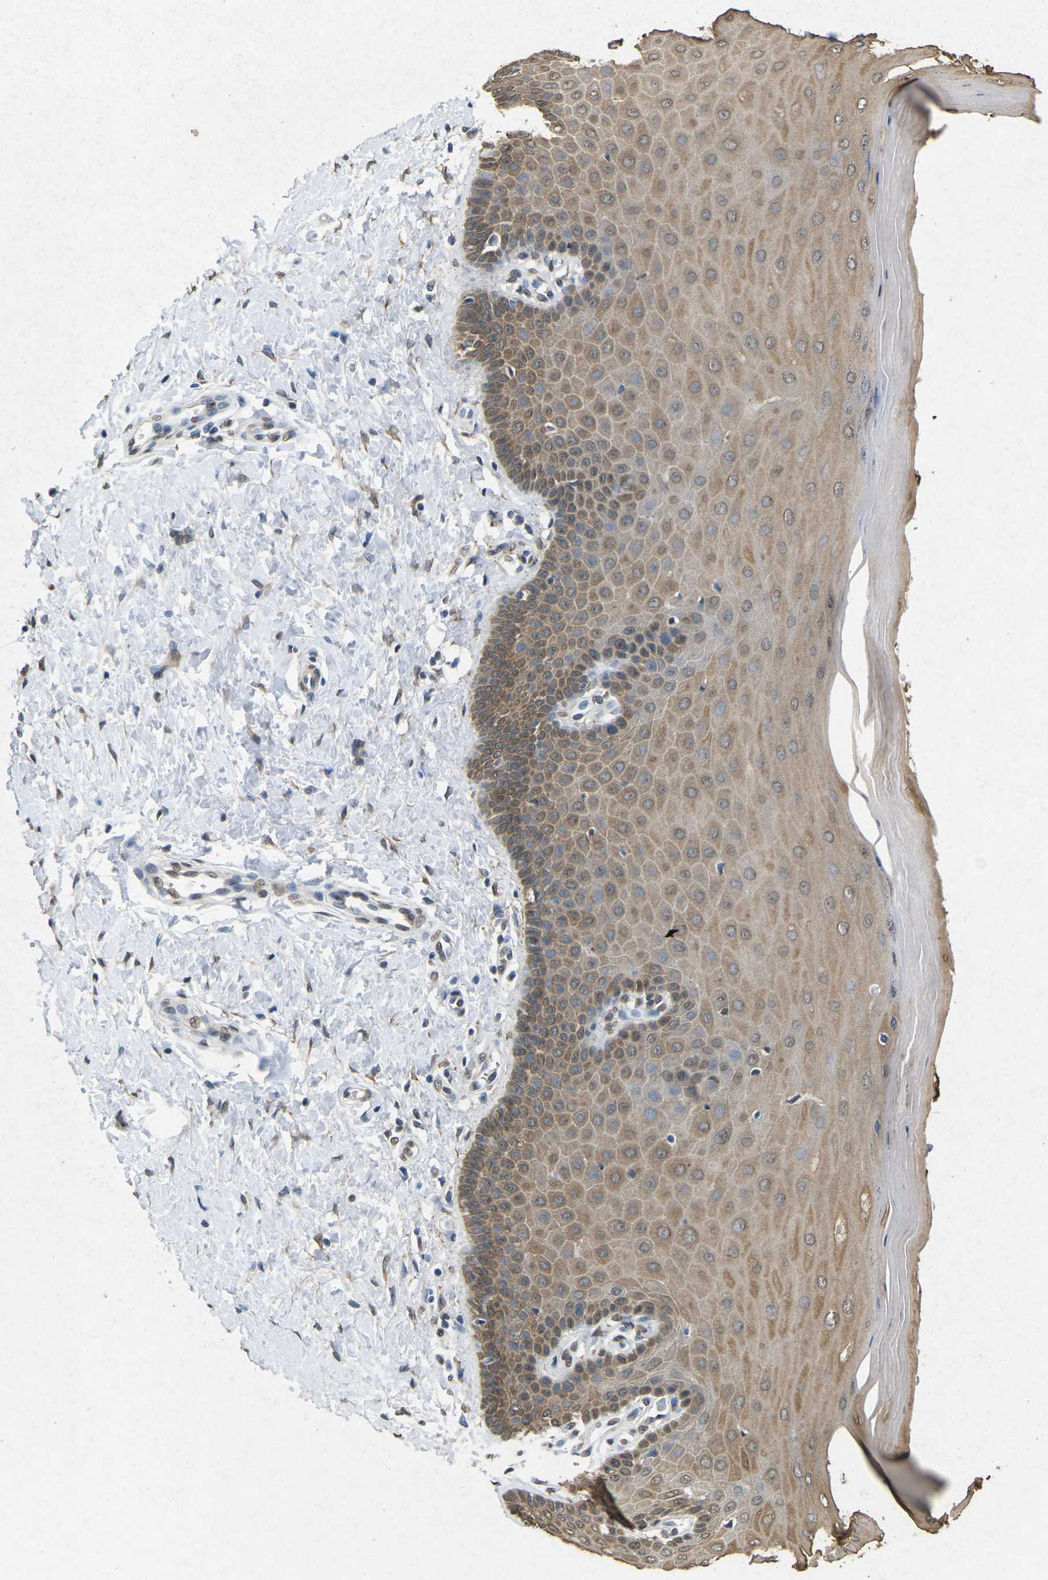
{"staining": {"intensity": "negative", "quantity": "none", "location": "none"}, "tissue": "cervix", "cell_type": "Glandular cells", "image_type": "normal", "snomed": [{"axis": "morphology", "description": "Normal tissue, NOS"}, {"axis": "topography", "description": "Cervix"}], "caption": "Glandular cells are negative for protein expression in normal human cervix. (IHC, brightfield microscopy, high magnification).", "gene": "SCNN1B", "patient": {"sex": "female", "age": 55}}